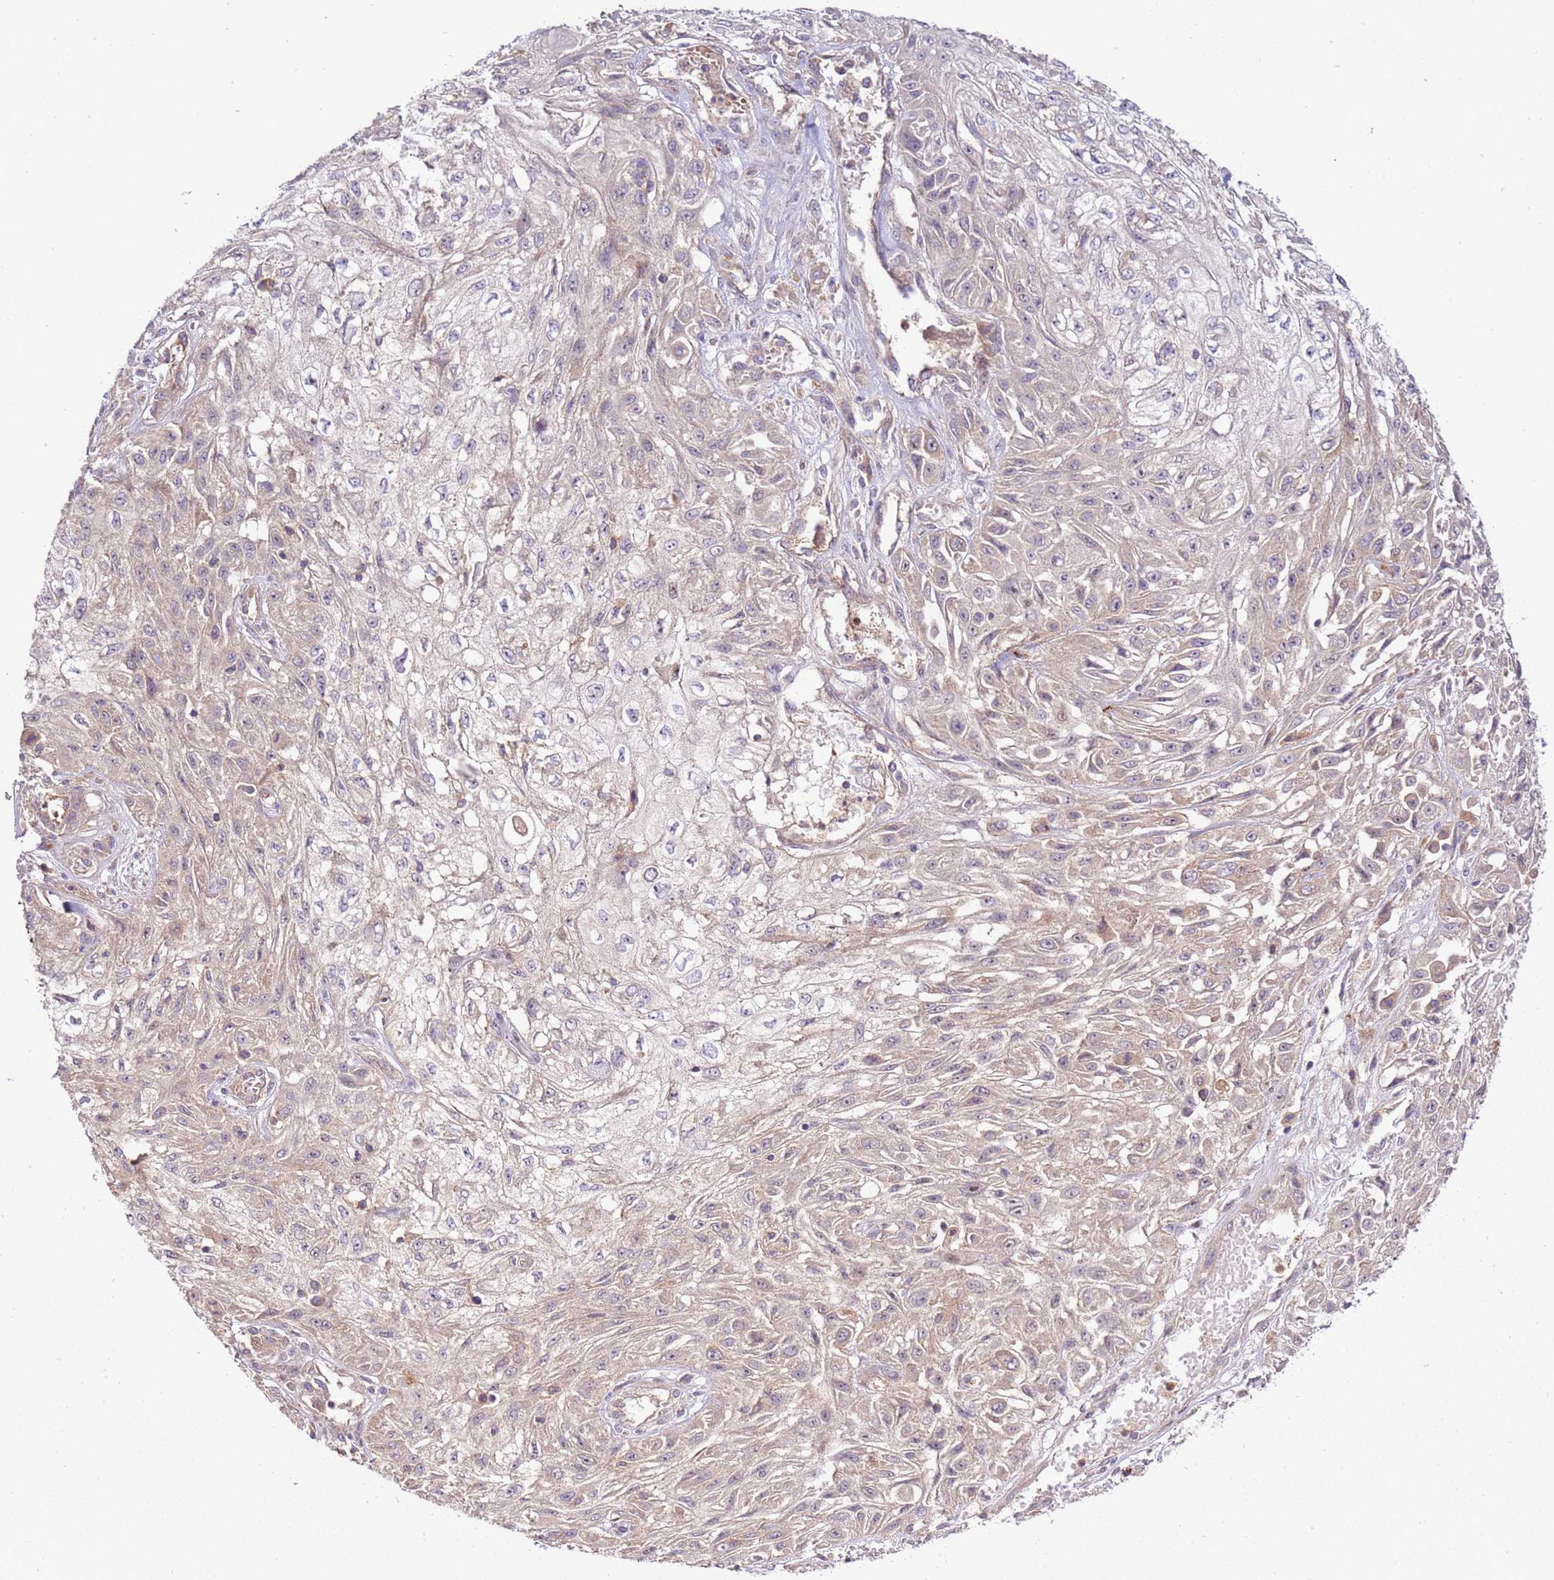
{"staining": {"intensity": "negative", "quantity": "none", "location": "none"}, "tissue": "skin cancer", "cell_type": "Tumor cells", "image_type": "cancer", "snomed": [{"axis": "morphology", "description": "Squamous cell carcinoma, NOS"}, {"axis": "morphology", "description": "Squamous cell carcinoma, metastatic, NOS"}, {"axis": "topography", "description": "Skin"}, {"axis": "topography", "description": "Lymph node"}], "caption": "This is a photomicrograph of immunohistochemistry staining of skin squamous cell carcinoma, which shows no positivity in tumor cells.", "gene": "ZNF624", "patient": {"sex": "male", "age": 75}}